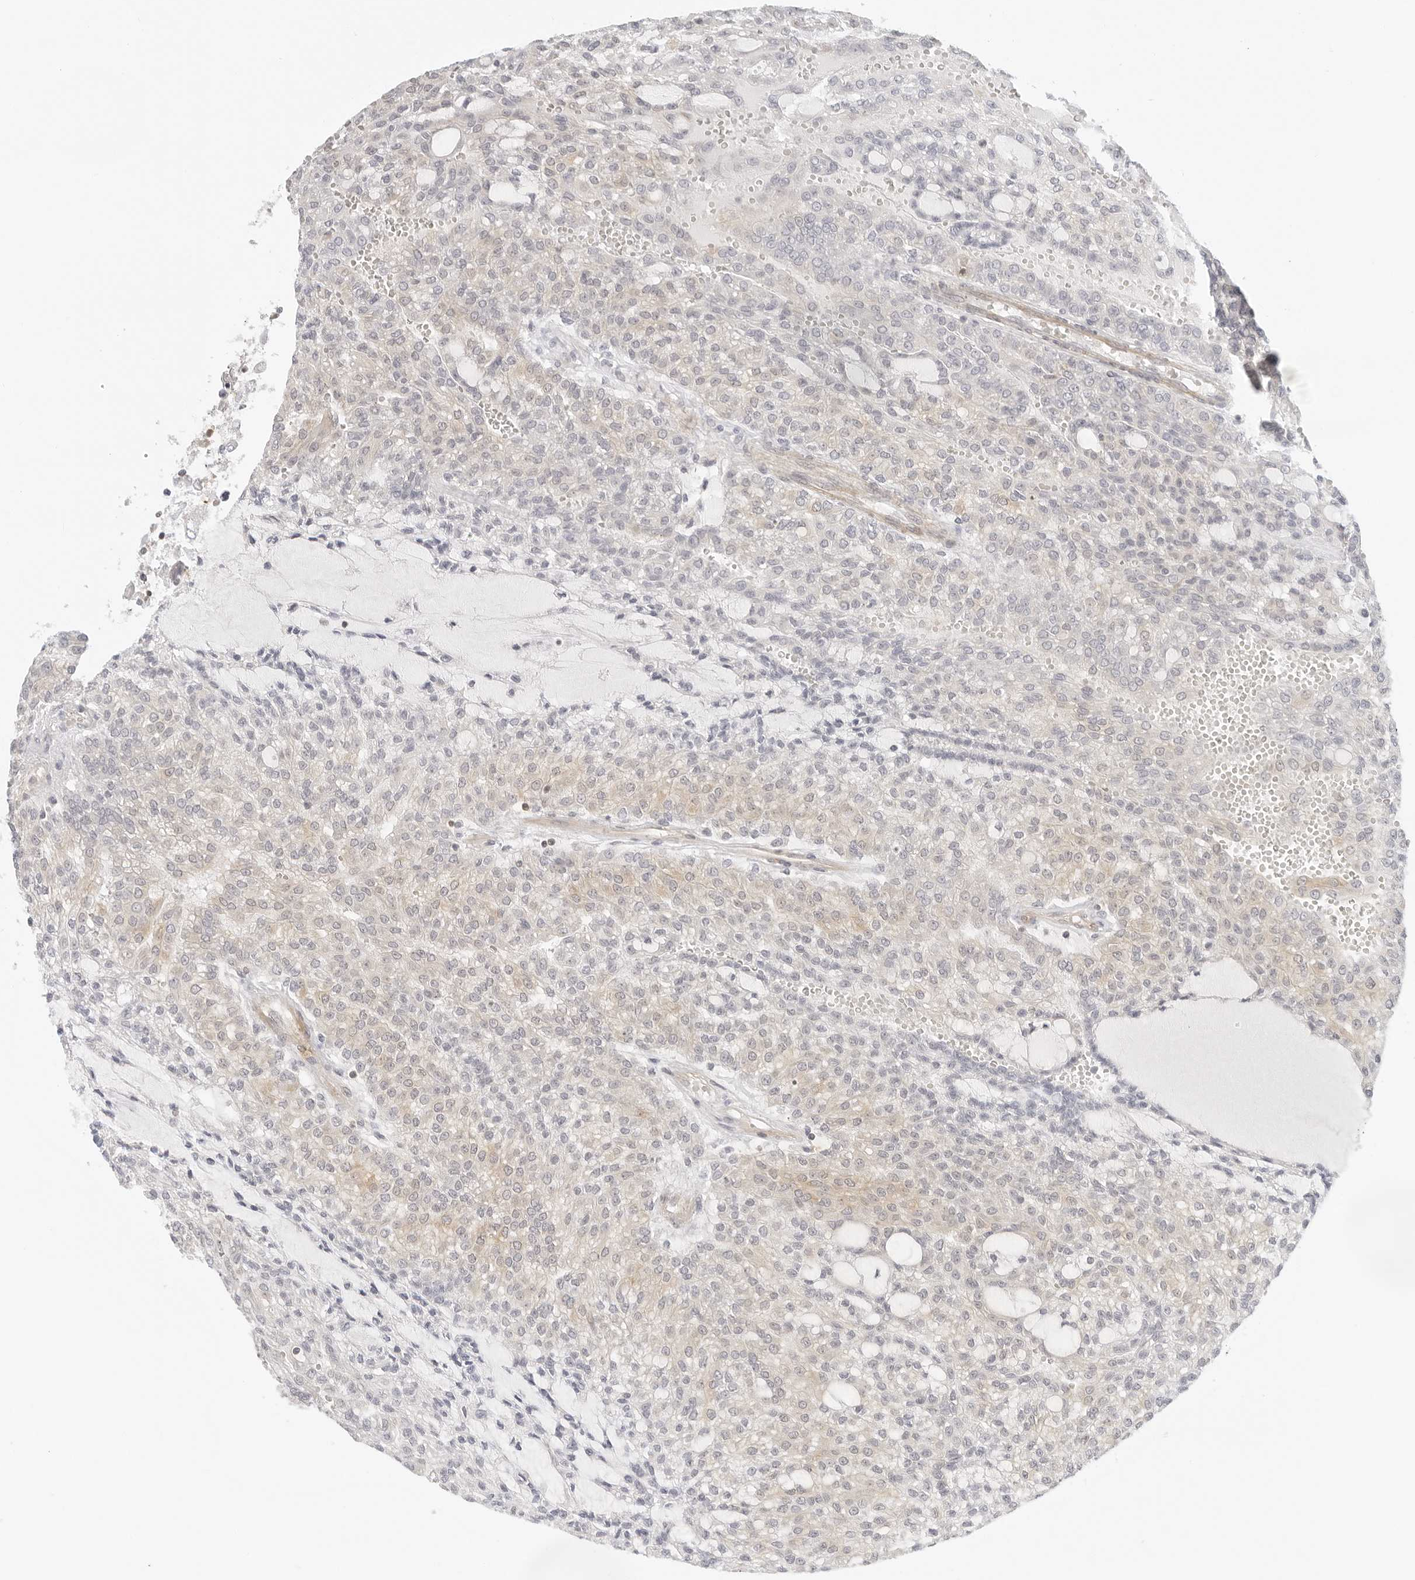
{"staining": {"intensity": "negative", "quantity": "none", "location": "none"}, "tissue": "renal cancer", "cell_type": "Tumor cells", "image_type": "cancer", "snomed": [{"axis": "morphology", "description": "Adenocarcinoma, NOS"}, {"axis": "topography", "description": "Kidney"}], "caption": "Protein analysis of renal cancer shows no significant positivity in tumor cells. (DAB immunohistochemistry (IHC), high magnification).", "gene": "OSCP1", "patient": {"sex": "male", "age": 63}}